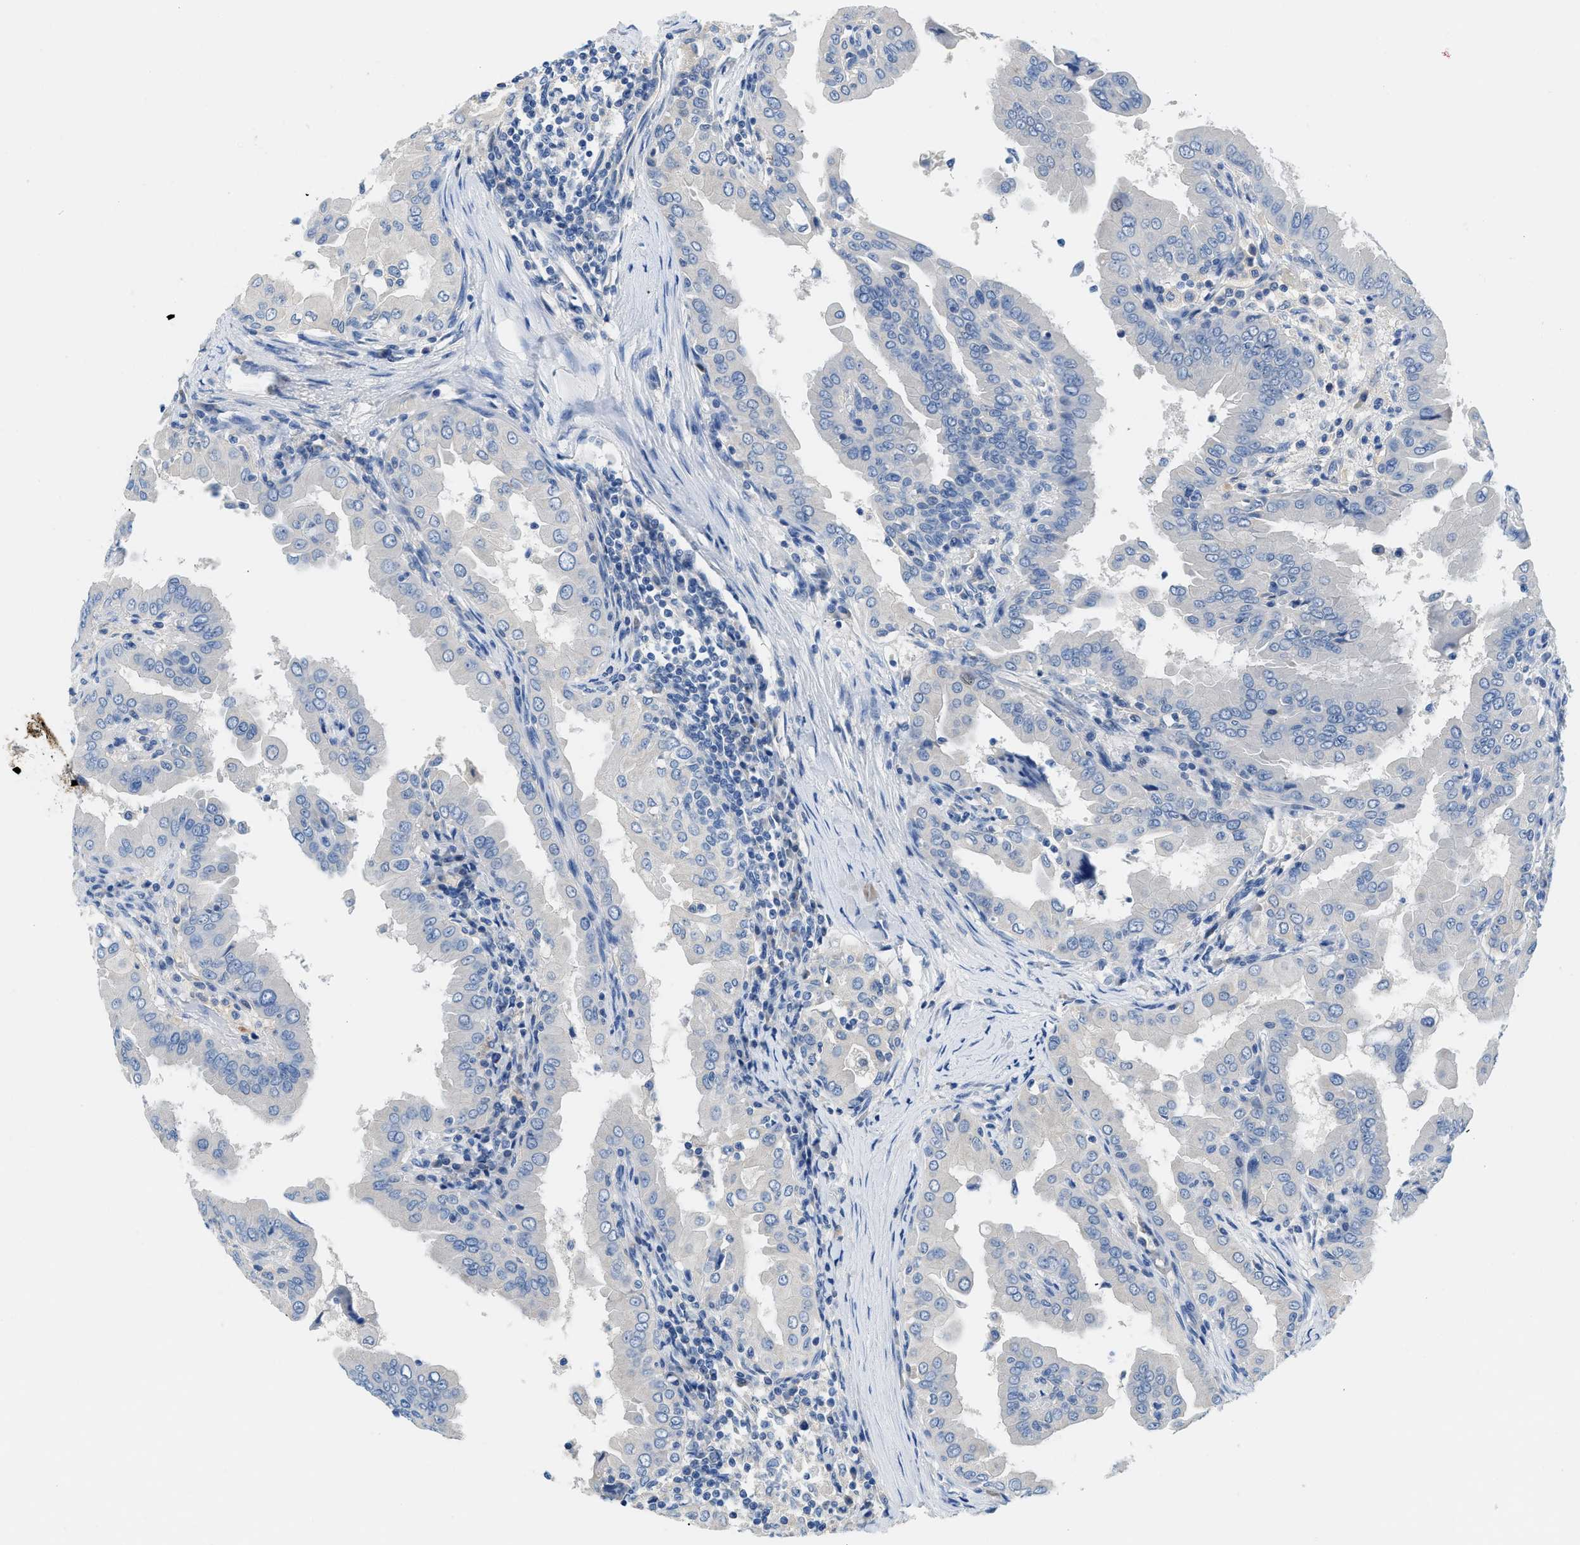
{"staining": {"intensity": "negative", "quantity": "none", "location": "none"}, "tissue": "thyroid cancer", "cell_type": "Tumor cells", "image_type": "cancer", "snomed": [{"axis": "morphology", "description": "Papillary adenocarcinoma, NOS"}, {"axis": "topography", "description": "Thyroid gland"}], "caption": "Protein analysis of thyroid cancer displays no significant expression in tumor cells.", "gene": "SLC10A6", "patient": {"sex": "male", "age": 33}}